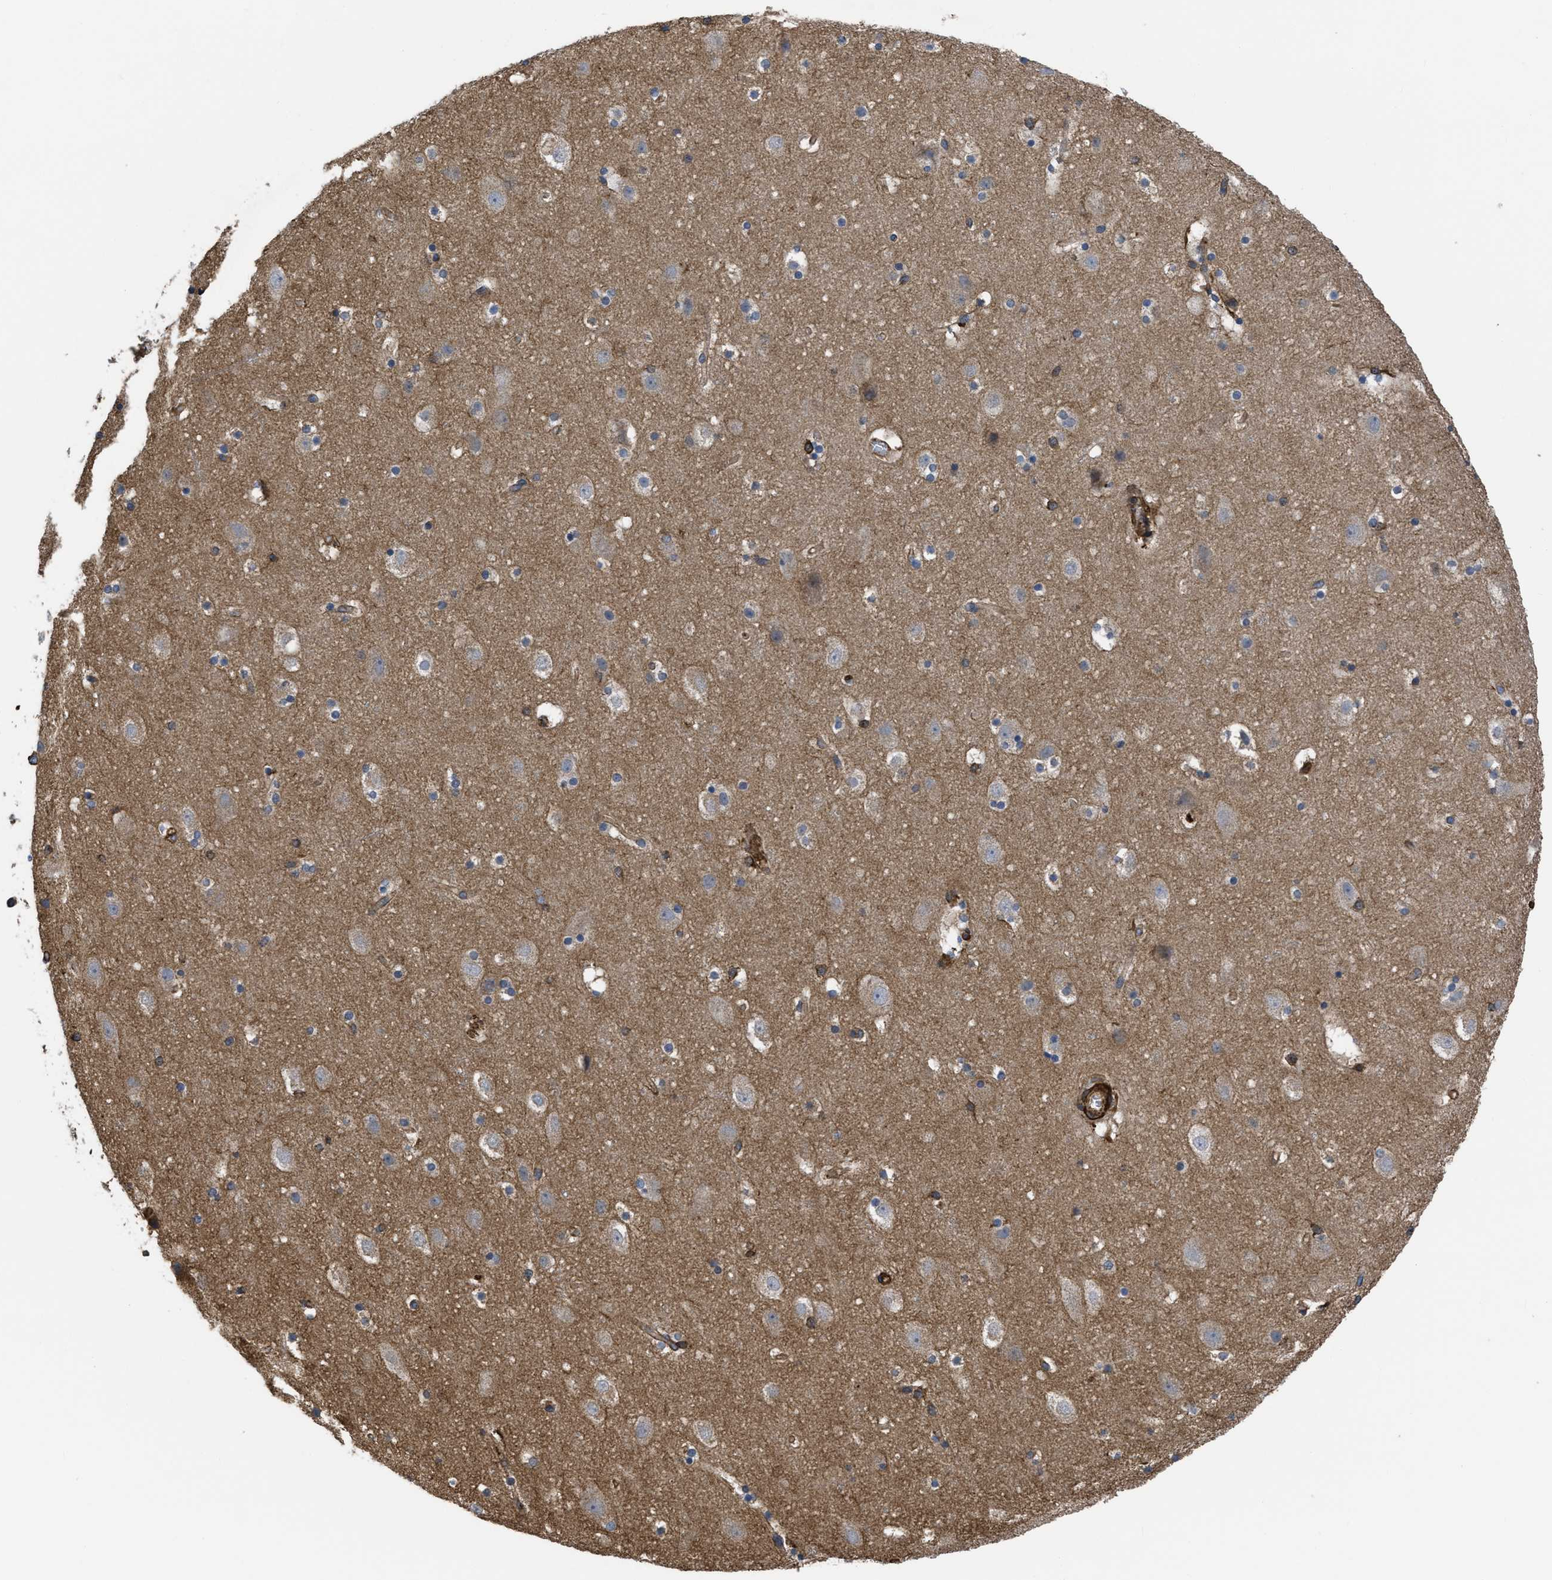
{"staining": {"intensity": "strong", "quantity": ">75%", "location": "cytoplasmic/membranous"}, "tissue": "cerebral cortex", "cell_type": "Endothelial cells", "image_type": "normal", "snomed": [{"axis": "morphology", "description": "Normal tissue, NOS"}, {"axis": "topography", "description": "Cerebral cortex"}], "caption": "Cerebral cortex was stained to show a protein in brown. There is high levels of strong cytoplasmic/membranous staining in approximately >75% of endothelial cells.", "gene": "SCUBE2", "patient": {"sex": "male", "age": 45}}